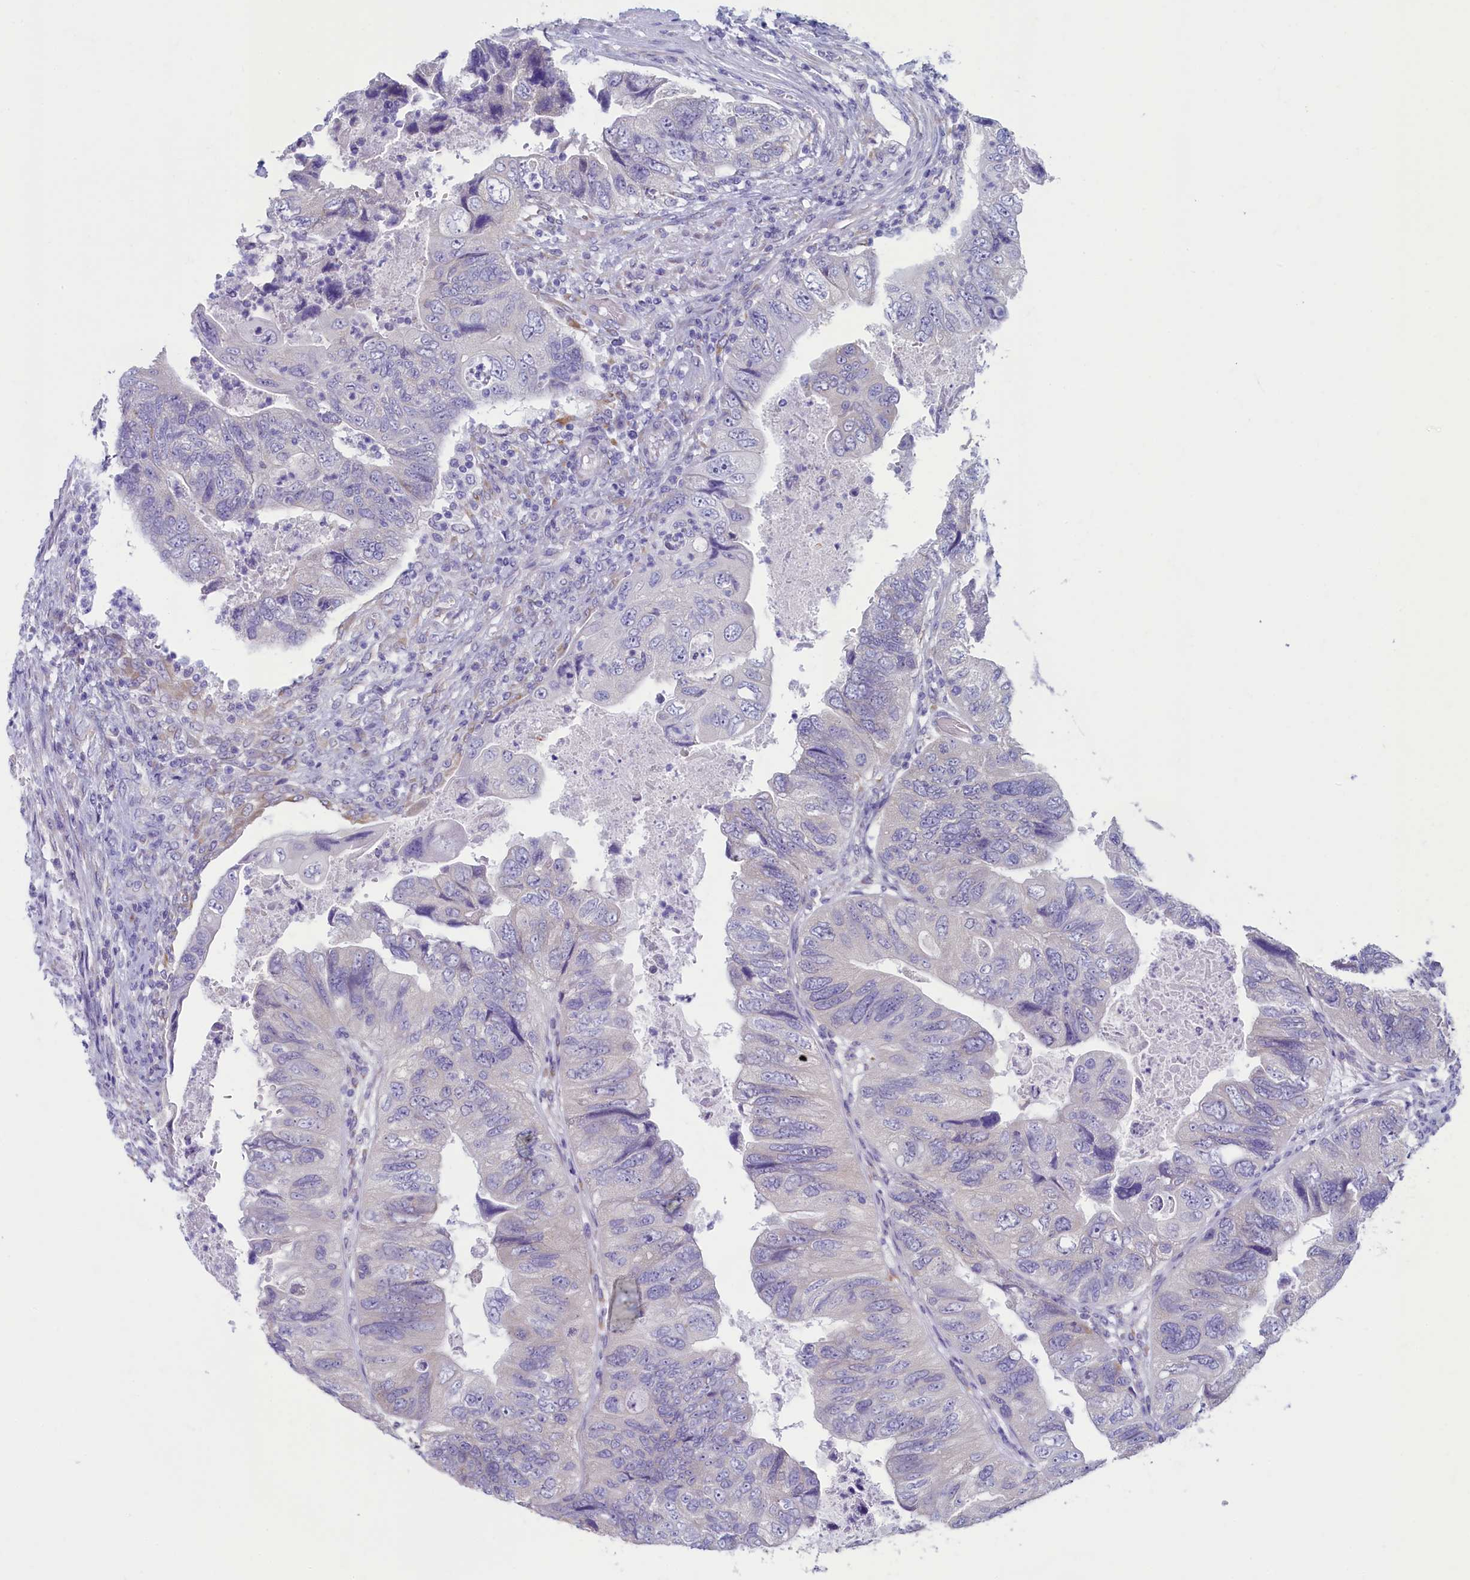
{"staining": {"intensity": "negative", "quantity": "none", "location": "none"}, "tissue": "colorectal cancer", "cell_type": "Tumor cells", "image_type": "cancer", "snomed": [{"axis": "morphology", "description": "Adenocarcinoma, NOS"}, {"axis": "topography", "description": "Rectum"}], "caption": "Tumor cells show no significant protein staining in colorectal cancer.", "gene": "SKA3", "patient": {"sex": "male", "age": 63}}